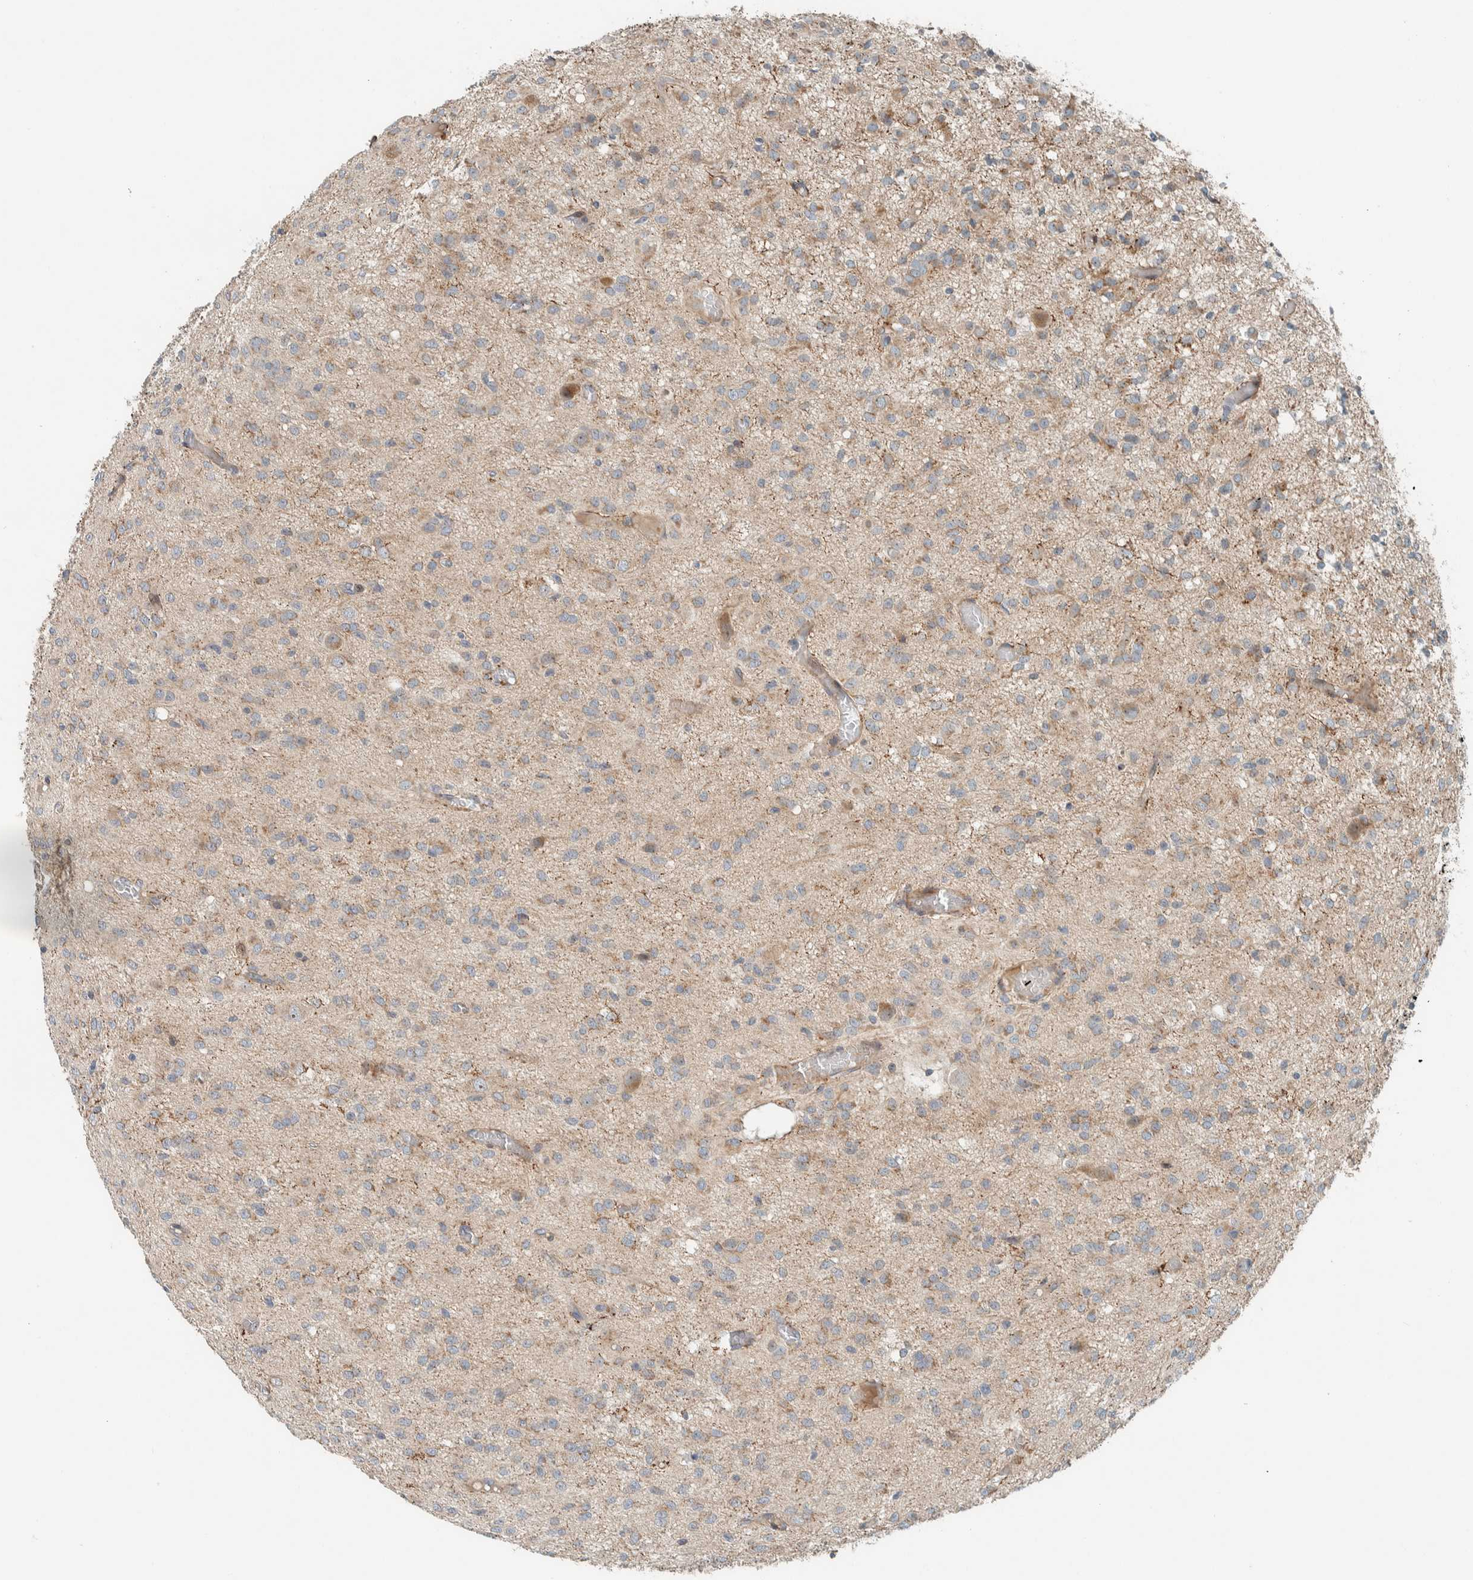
{"staining": {"intensity": "weak", "quantity": "<25%", "location": "cytoplasmic/membranous"}, "tissue": "glioma", "cell_type": "Tumor cells", "image_type": "cancer", "snomed": [{"axis": "morphology", "description": "Glioma, malignant, High grade"}, {"axis": "topography", "description": "Brain"}], "caption": "Protein analysis of glioma reveals no significant staining in tumor cells.", "gene": "SLFN12L", "patient": {"sex": "female", "age": 59}}